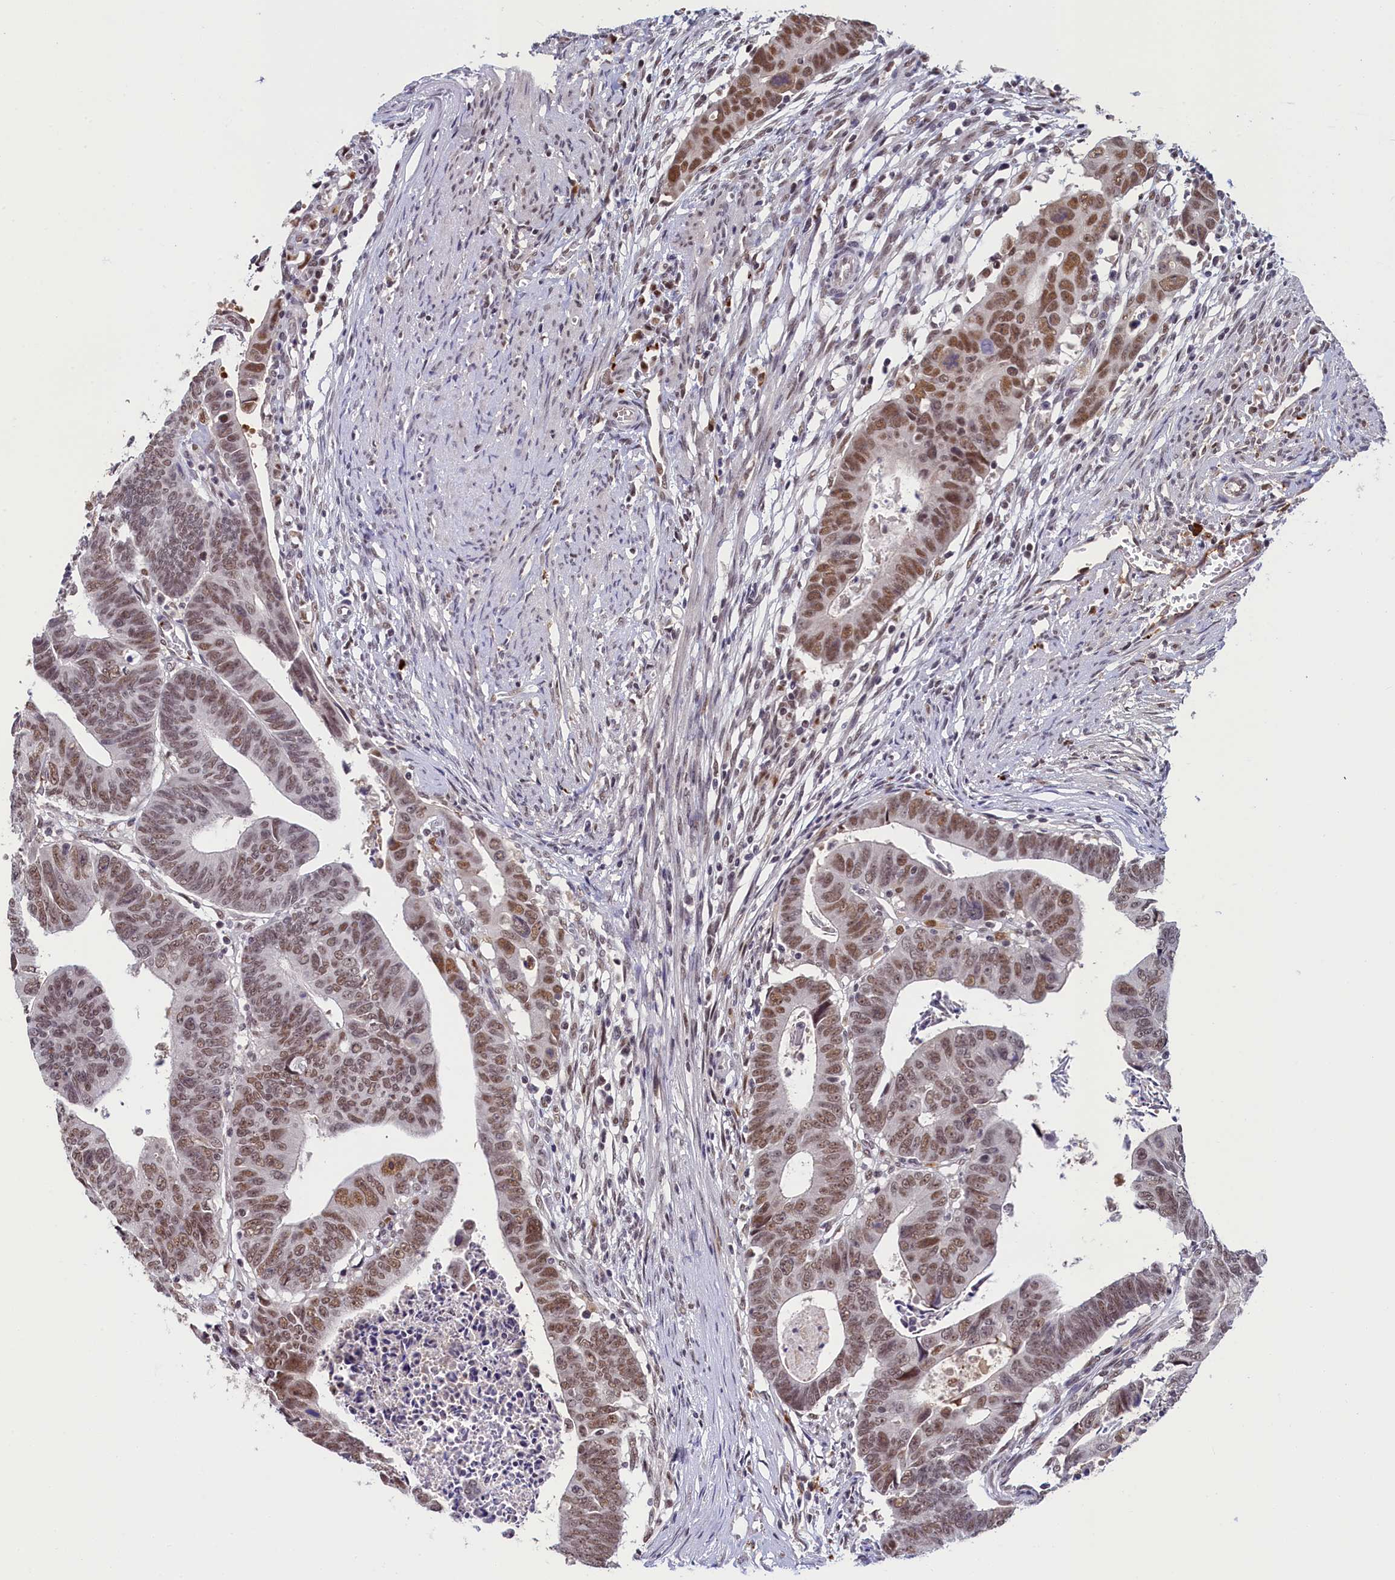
{"staining": {"intensity": "moderate", "quantity": ">75%", "location": "nuclear"}, "tissue": "colorectal cancer", "cell_type": "Tumor cells", "image_type": "cancer", "snomed": [{"axis": "morphology", "description": "Adenocarcinoma, NOS"}, {"axis": "topography", "description": "Rectum"}], "caption": "This photomicrograph shows colorectal cancer stained with immunohistochemistry (IHC) to label a protein in brown. The nuclear of tumor cells show moderate positivity for the protein. Nuclei are counter-stained blue.", "gene": "INTS14", "patient": {"sex": "female", "age": 65}}